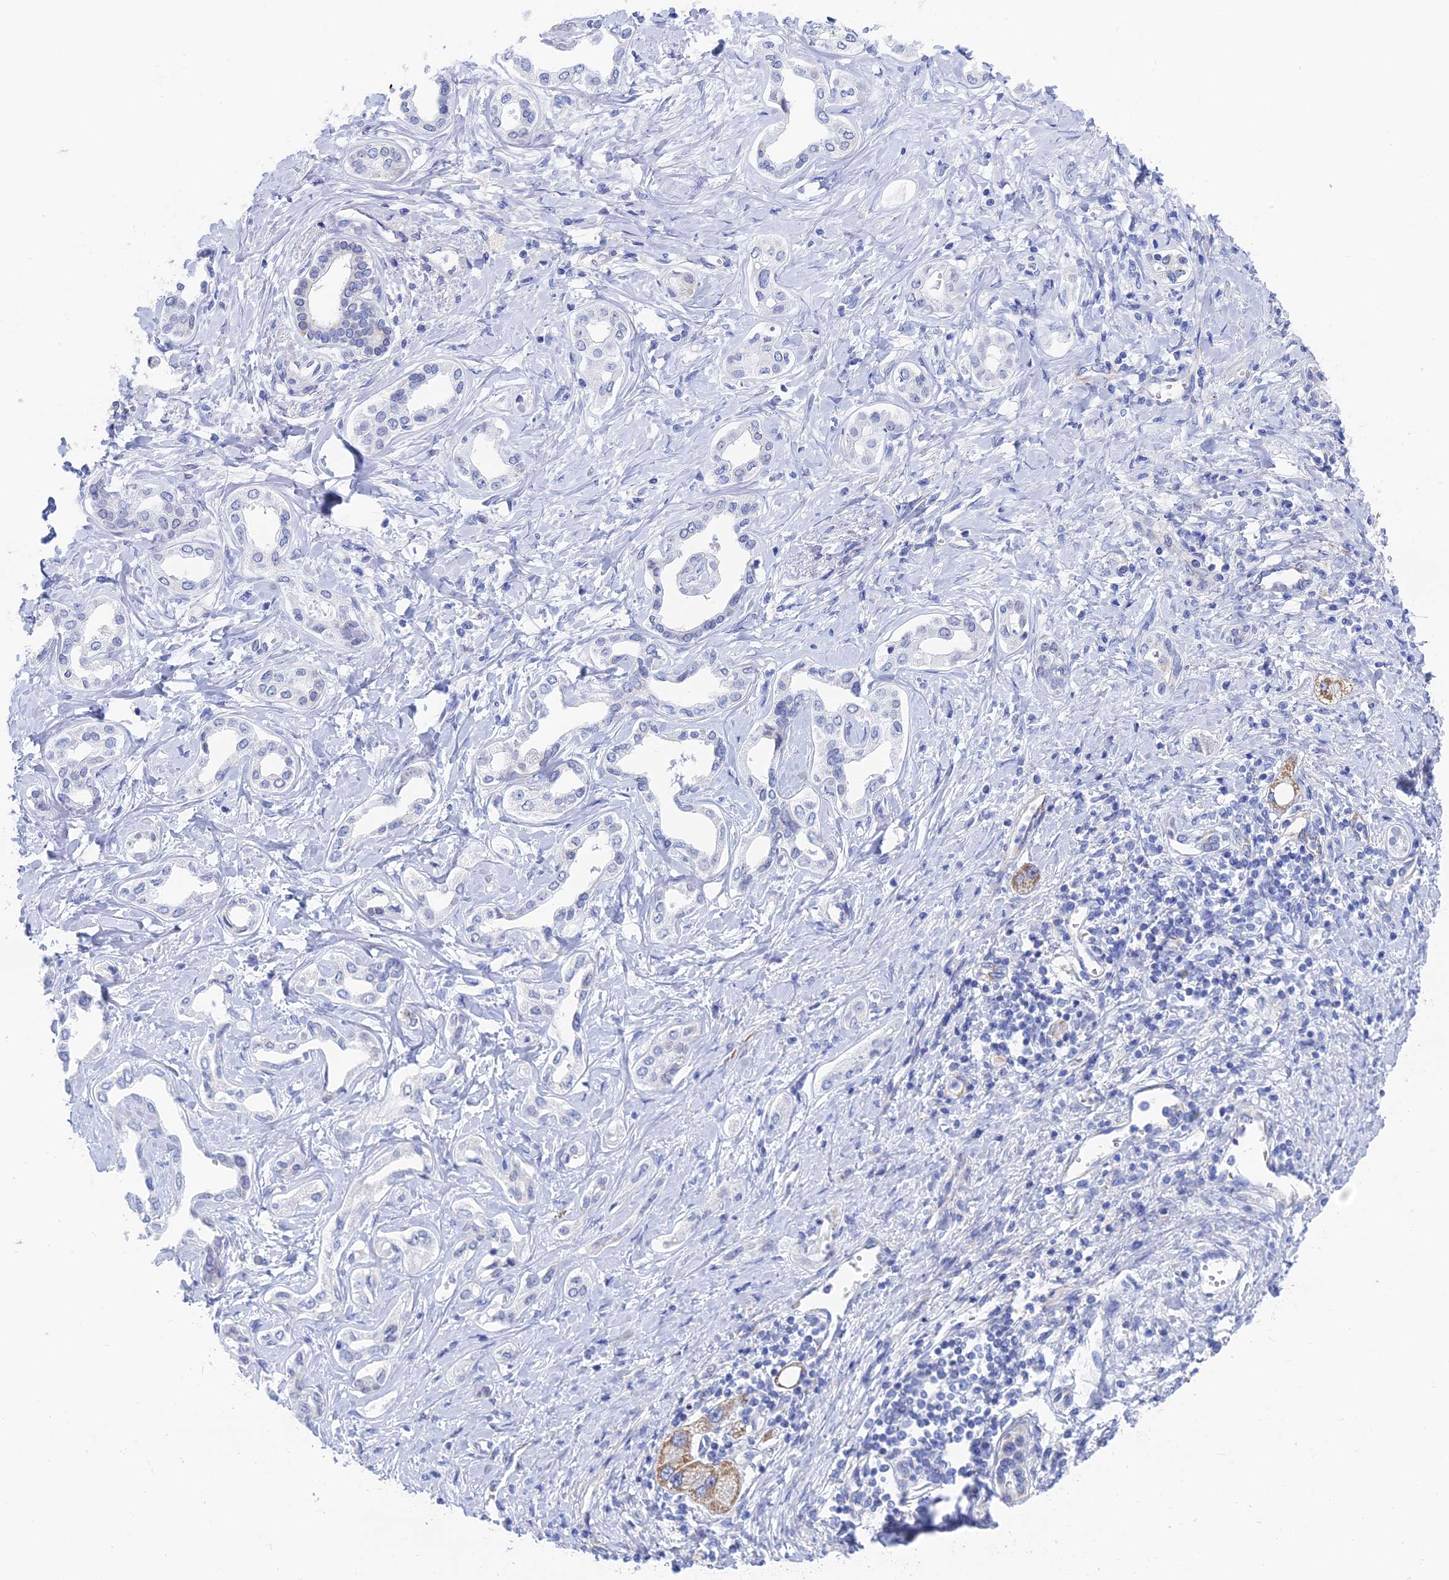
{"staining": {"intensity": "negative", "quantity": "none", "location": "none"}, "tissue": "liver cancer", "cell_type": "Tumor cells", "image_type": "cancer", "snomed": [{"axis": "morphology", "description": "Cholangiocarcinoma"}, {"axis": "topography", "description": "Liver"}], "caption": "DAB immunohistochemical staining of human liver cancer (cholangiocarcinoma) exhibits no significant staining in tumor cells. (DAB IHC, high magnification).", "gene": "CFAP210", "patient": {"sex": "female", "age": 77}}